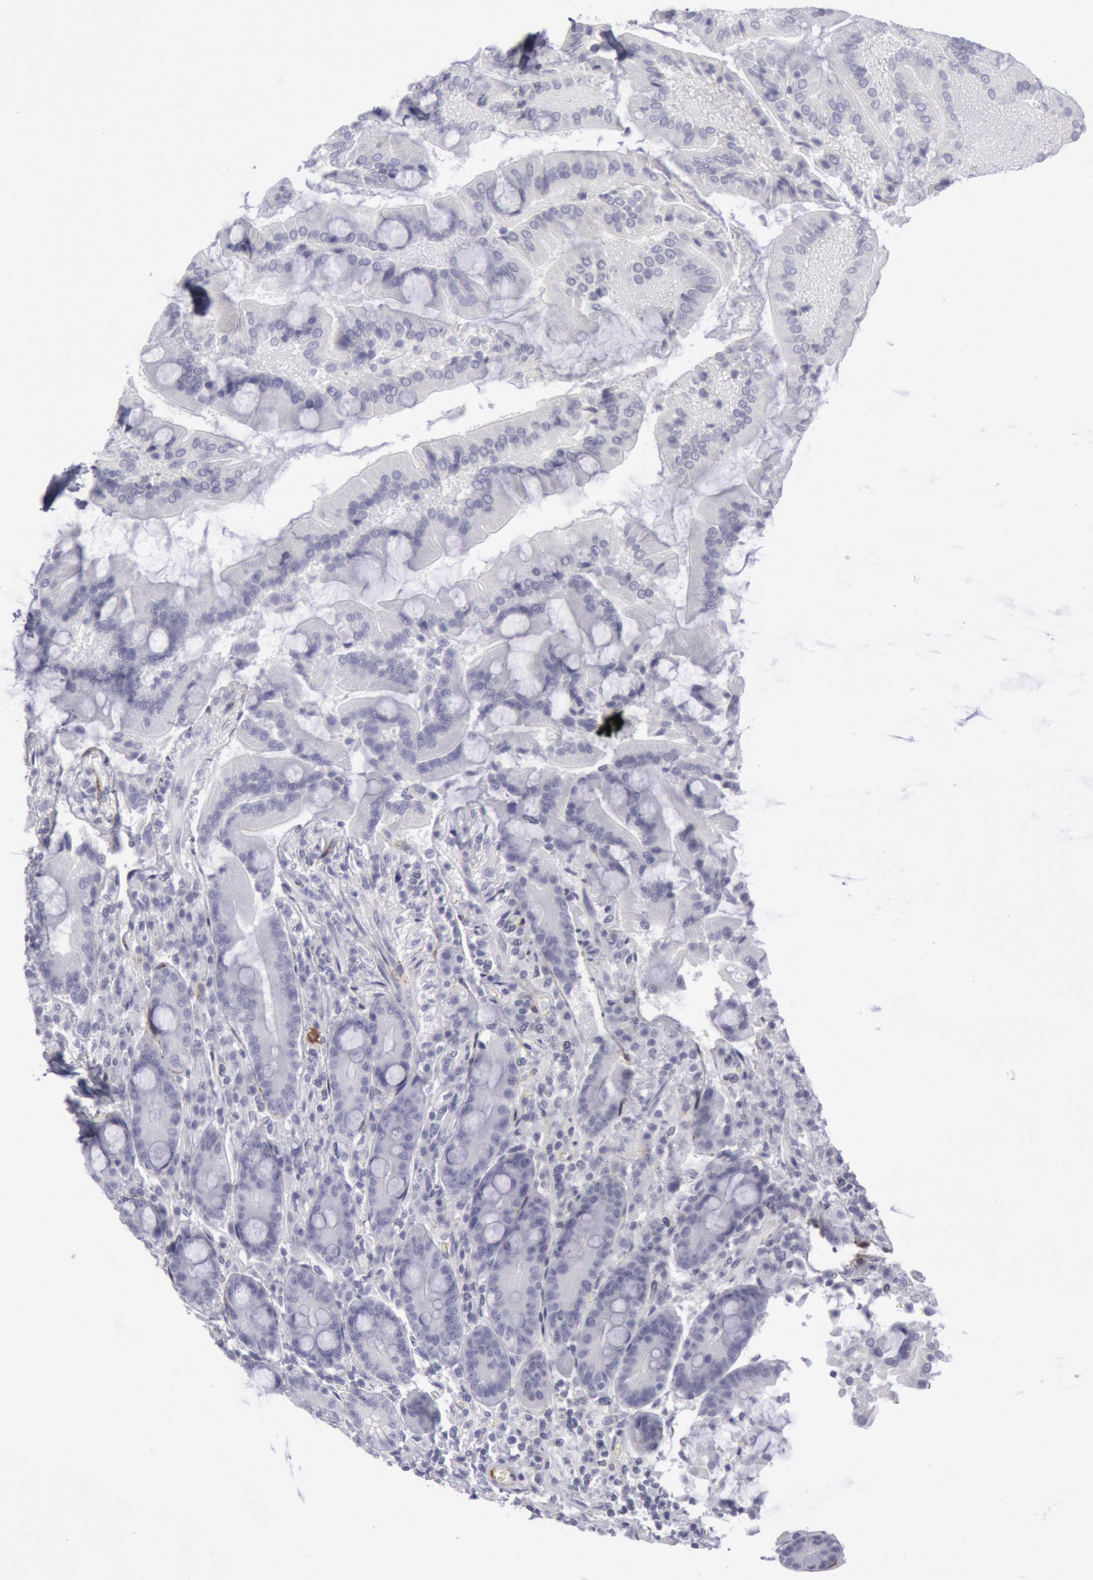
{"staining": {"intensity": "negative", "quantity": "none", "location": "none"}, "tissue": "duodenum", "cell_type": "Glandular cells", "image_type": "normal", "snomed": [{"axis": "morphology", "description": "Normal tissue, NOS"}, {"axis": "topography", "description": "Duodenum"}], "caption": "Immunohistochemistry (IHC) photomicrograph of unremarkable duodenum: human duodenum stained with DAB (3,3'-diaminobenzidine) displays no significant protein staining in glandular cells.", "gene": "CDH13", "patient": {"sex": "female", "age": 64}}